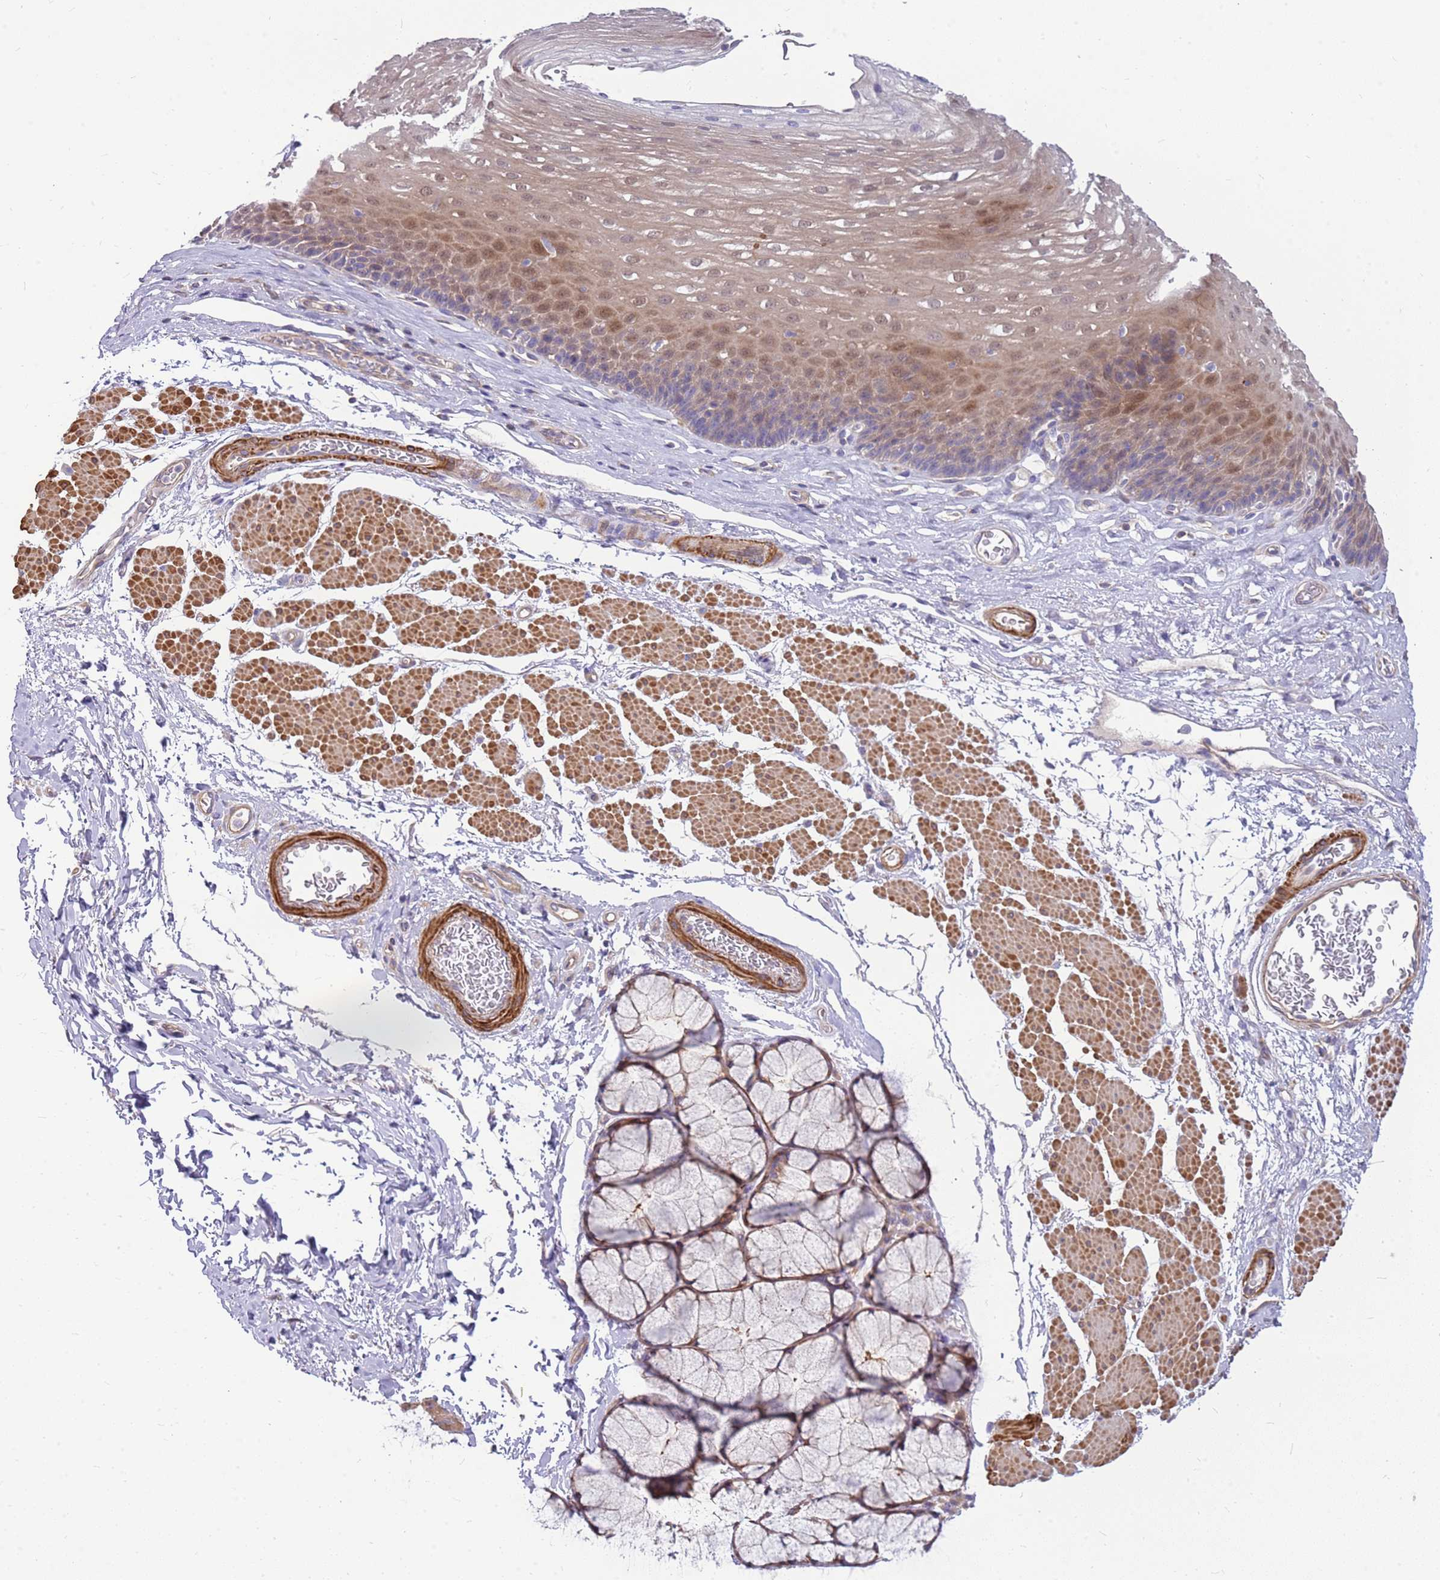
{"staining": {"intensity": "moderate", "quantity": "25%-75%", "location": "nuclear"}, "tissue": "esophagus", "cell_type": "Squamous epithelial cells", "image_type": "normal", "snomed": [{"axis": "morphology", "description": "Normal tissue, NOS"}, {"axis": "topography", "description": "Esophagus"}], "caption": "IHC (DAB) staining of normal human esophagus reveals moderate nuclear protein positivity in approximately 25%-75% of squamous epithelial cells. (IHC, brightfield microscopy, high magnification).", "gene": "MVD", "patient": {"sex": "female", "age": 66}}